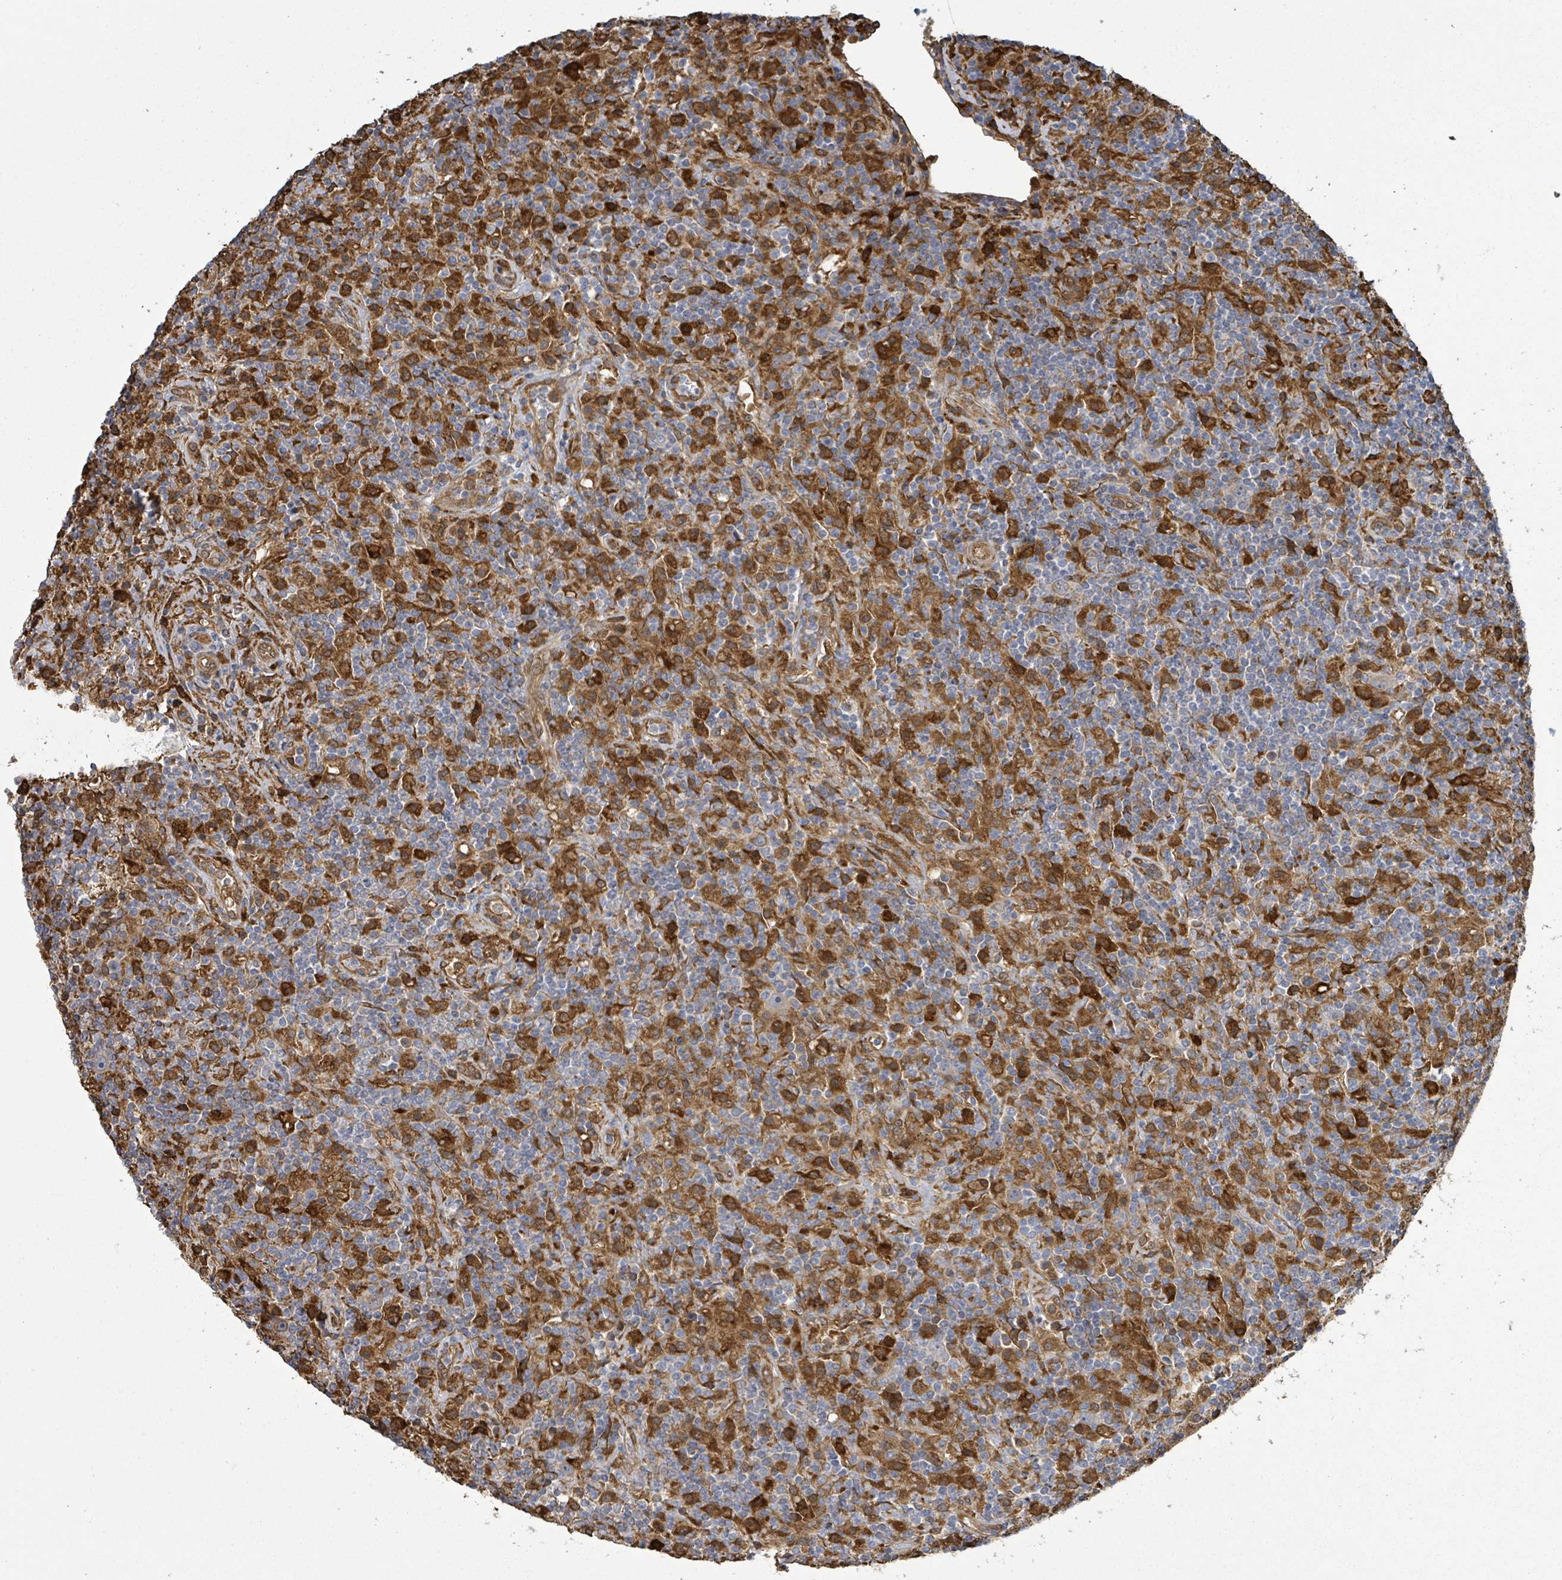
{"staining": {"intensity": "negative", "quantity": "none", "location": "none"}, "tissue": "lymphoma", "cell_type": "Tumor cells", "image_type": "cancer", "snomed": [{"axis": "morphology", "description": "Hodgkin's disease, NOS"}, {"axis": "topography", "description": "Lymph node"}], "caption": "The histopathology image demonstrates no significant expression in tumor cells of lymphoma. (Immunohistochemistry, brightfield microscopy, high magnification).", "gene": "ARPIN", "patient": {"sex": "male", "age": 70}}